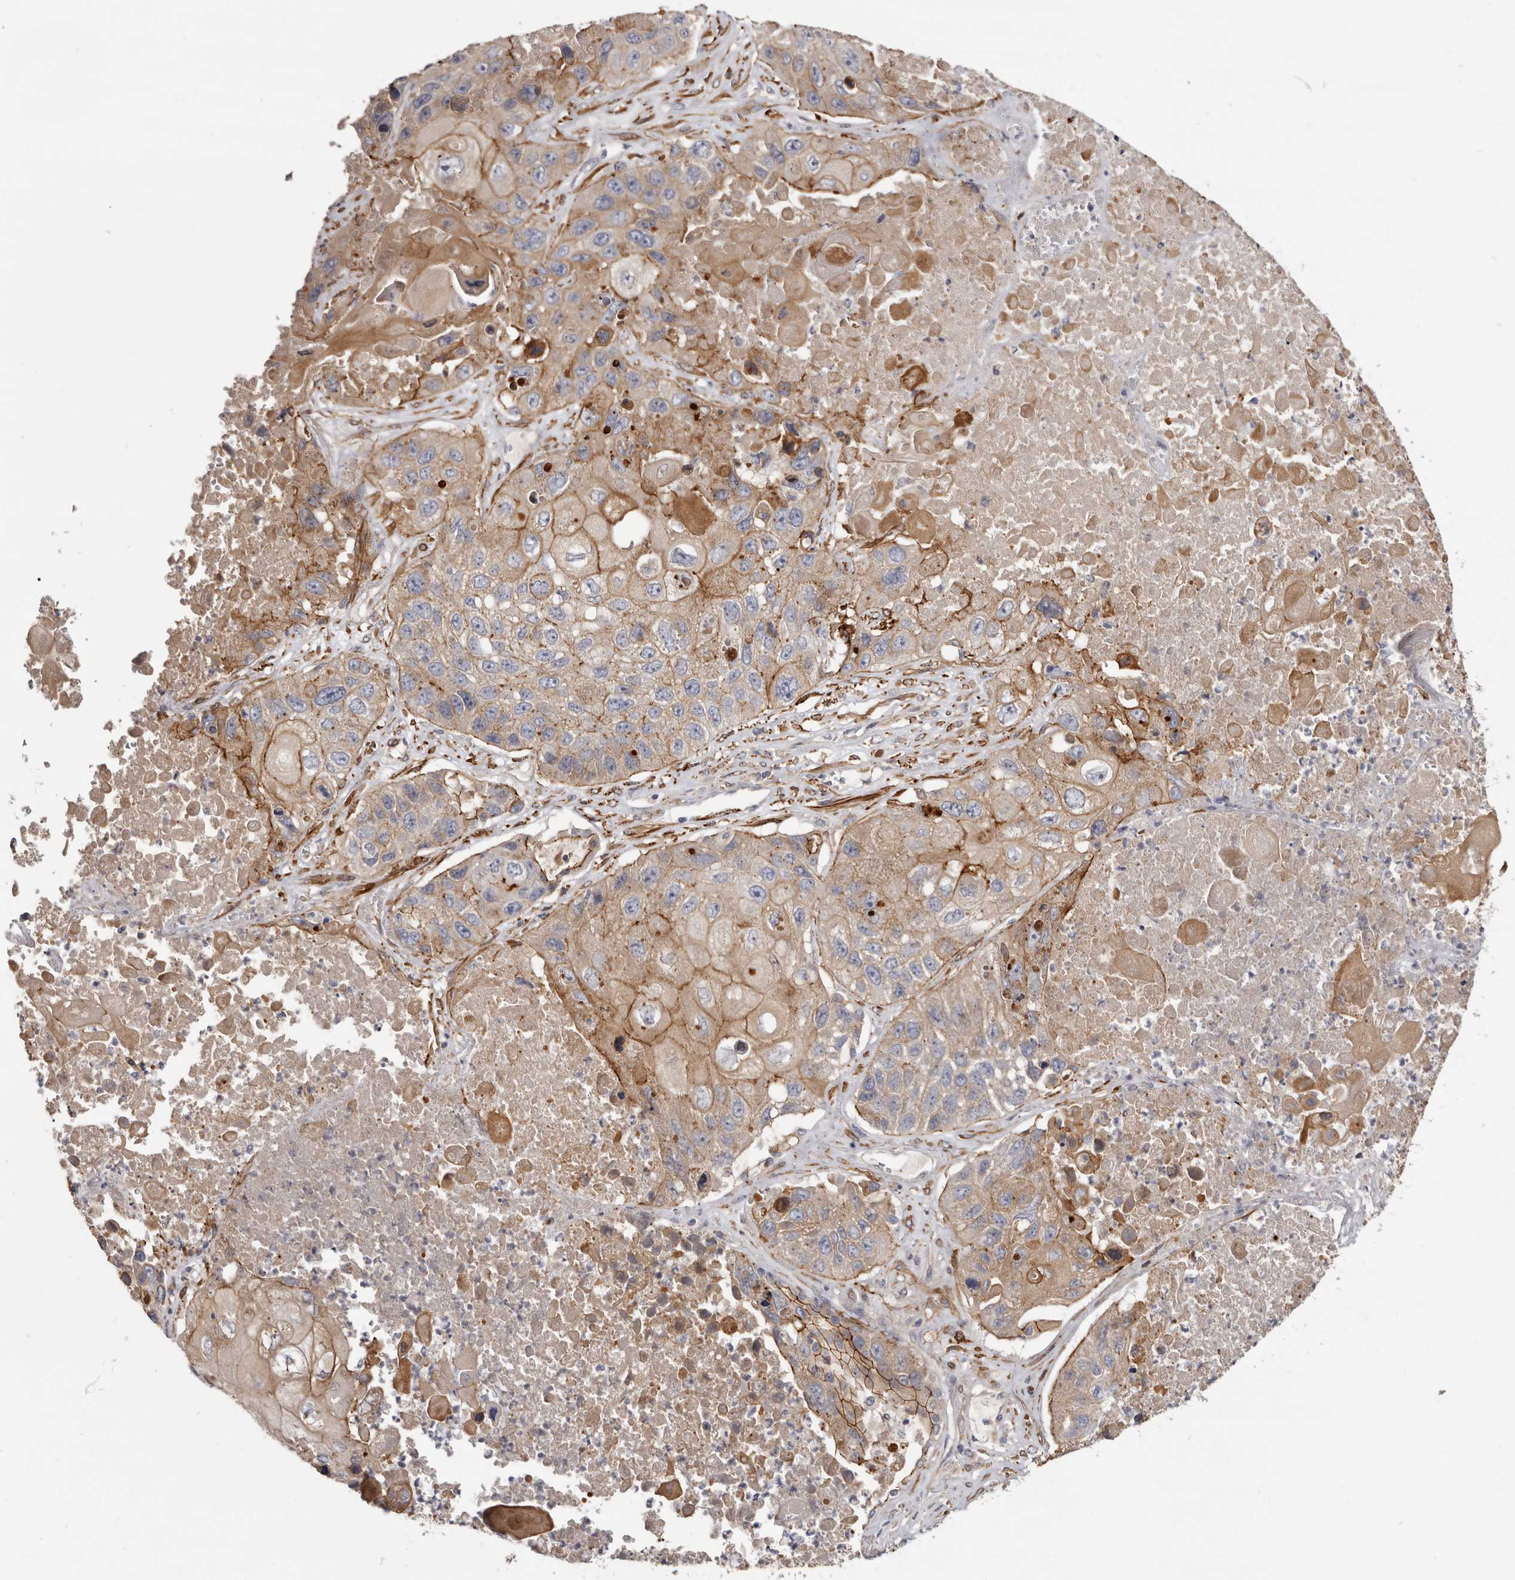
{"staining": {"intensity": "moderate", "quantity": "25%-75%", "location": "cytoplasmic/membranous"}, "tissue": "lung cancer", "cell_type": "Tumor cells", "image_type": "cancer", "snomed": [{"axis": "morphology", "description": "Squamous cell carcinoma, NOS"}, {"axis": "topography", "description": "Lung"}], "caption": "Human lung squamous cell carcinoma stained for a protein (brown) displays moderate cytoplasmic/membranous positive expression in approximately 25%-75% of tumor cells.", "gene": "CGN", "patient": {"sex": "male", "age": 61}}